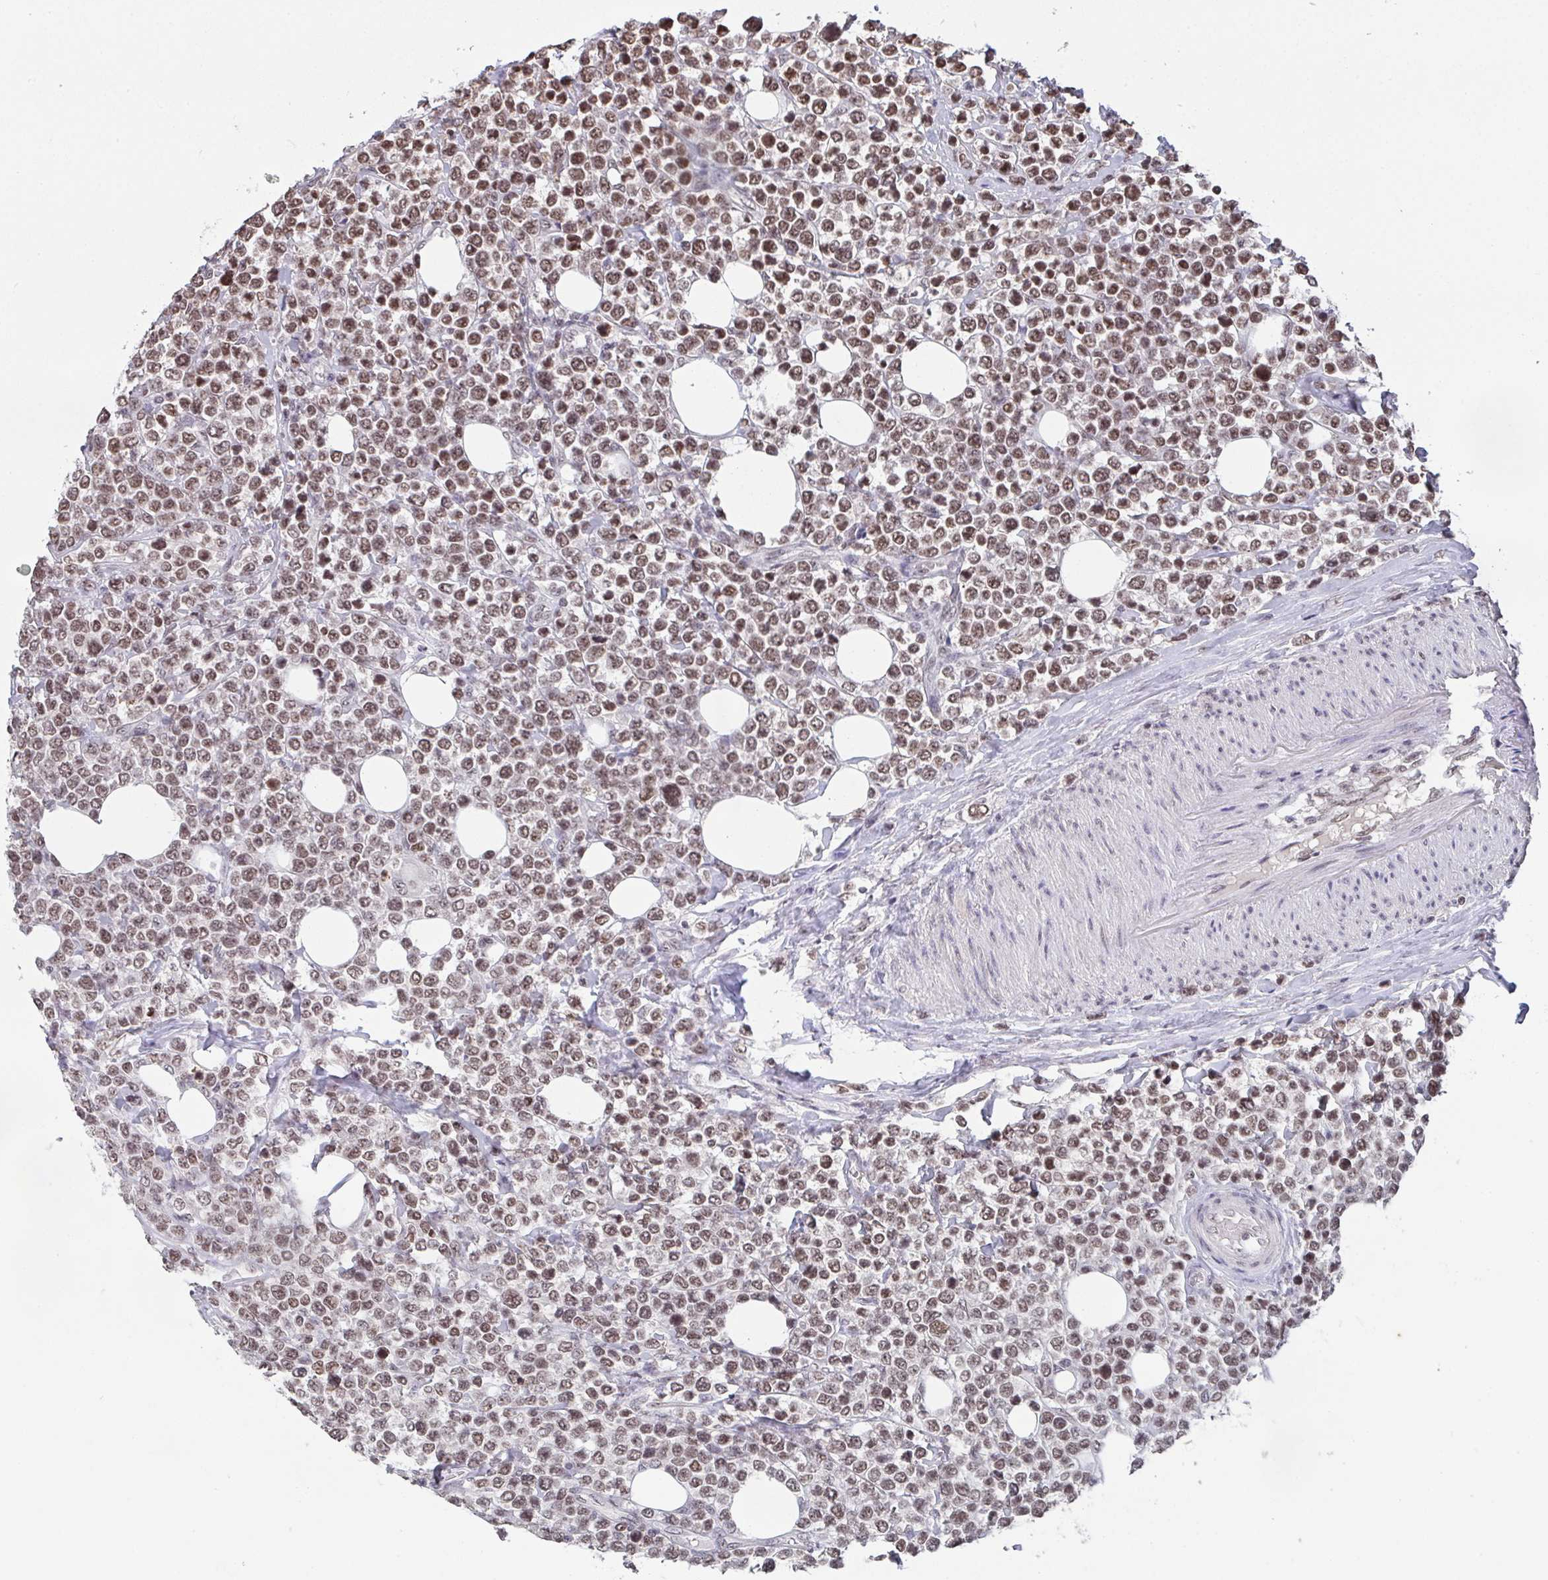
{"staining": {"intensity": "moderate", "quantity": ">75%", "location": "nuclear"}, "tissue": "lymphoma", "cell_type": "Tumor cells", "image_type": "cancer", "snomed": [{"axis": "morphology", "description": "Malignant lymphoma, non-Hodgkin's type, Low grade"}, {"axis": "topography", "description": "Lymph node"}], "caption": "Immunohistochemistry of lymphoma displays medium levels of moderate nuclear expression in approximately >75% of tumor cells.", "gene": "DKC1", "patient": {"sex": "male", "age": 60}}